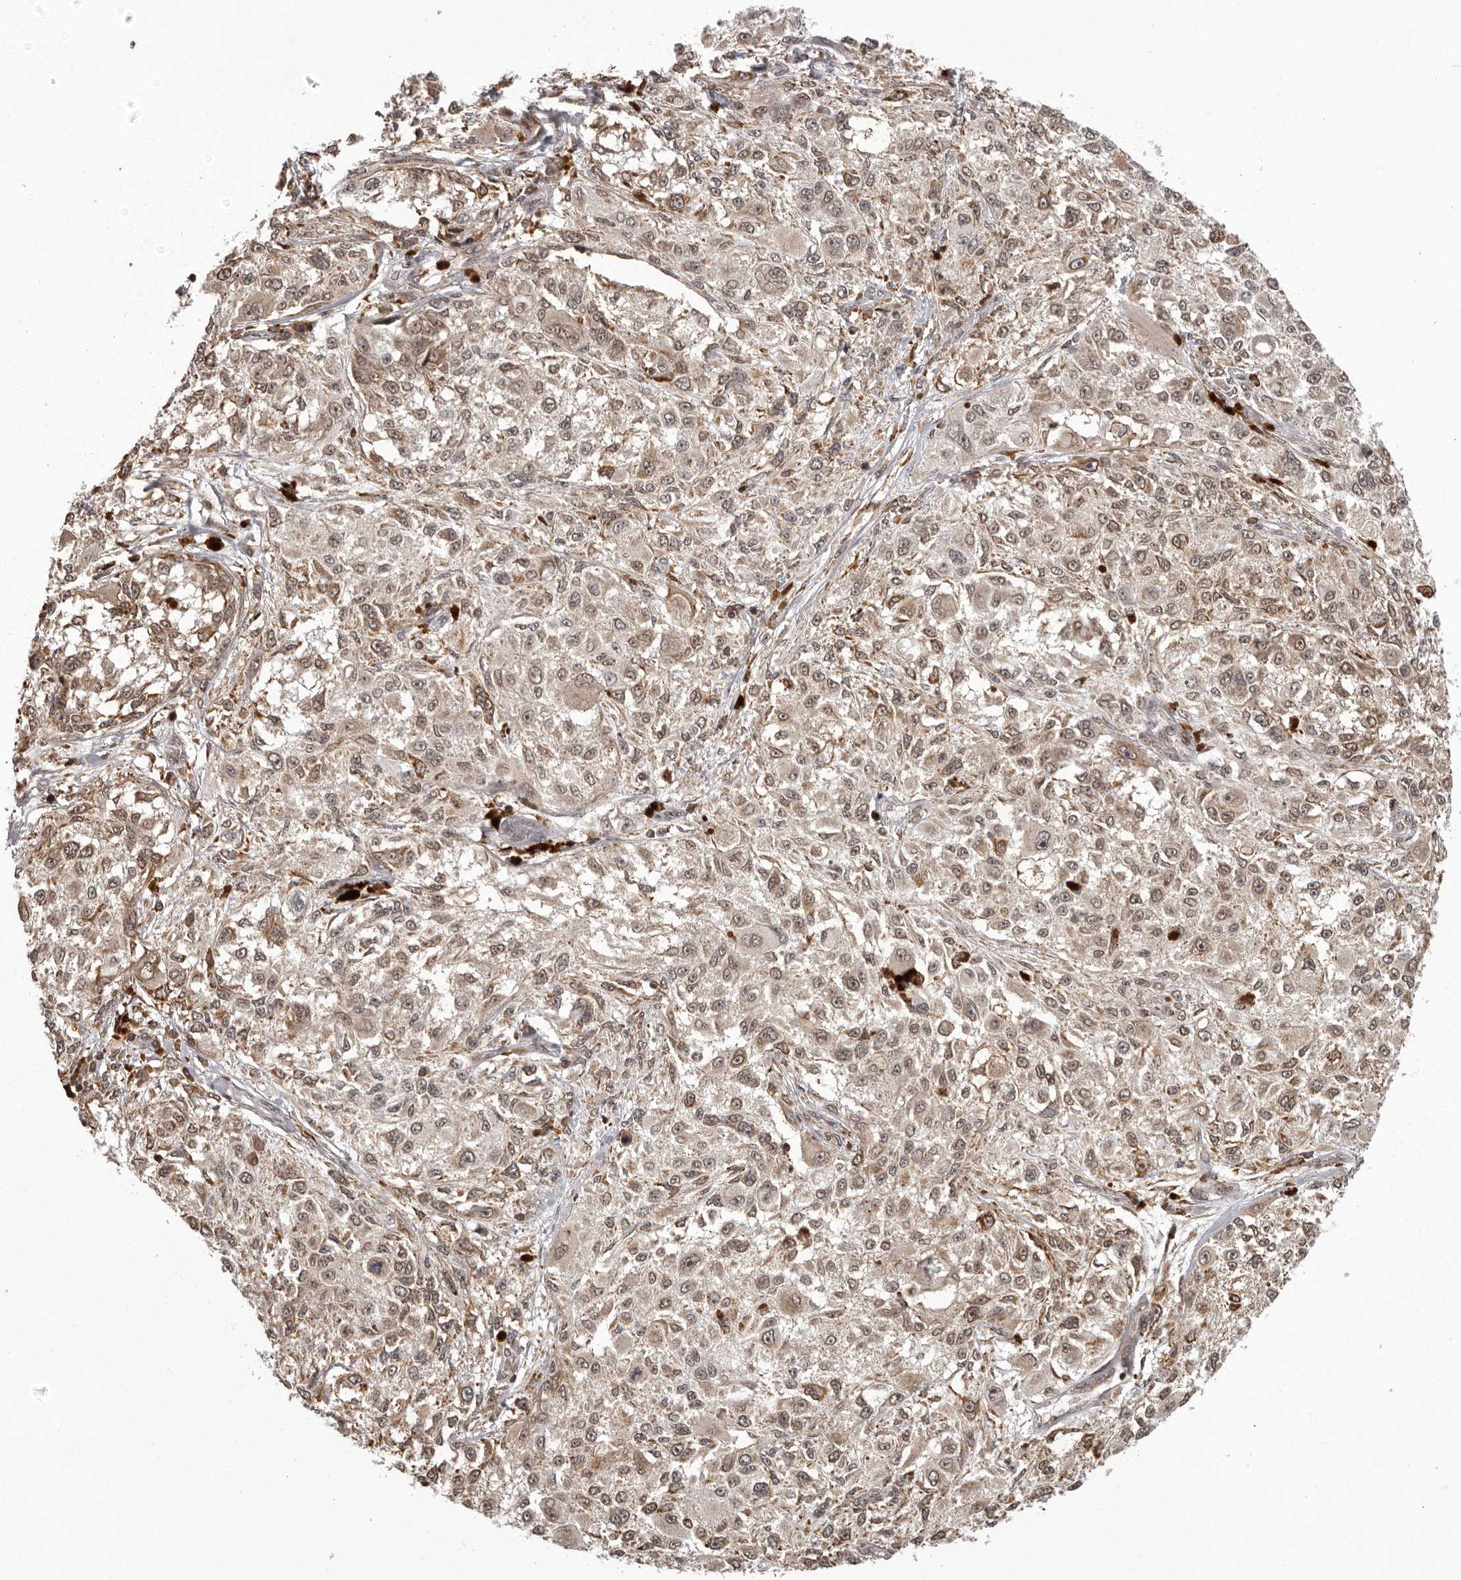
{"staining": {"intensity": "weak", "quantity": ">75%", "location": "cytoplasmic/membranous,nuclear"}, "tissue": "melanoma", "cell_type": "Tumor cells", "image_type": "cancer", "snomed": [{"axis": "morphology", "description": "Necrosis, NOS"}, {"axis": "morphology", "description": "Malignant melanoma, NOS"}, {"axis": "topography", "description": "Skin"}], "caption": "Malignant melanoma tissue displays weak cytoplasmic/membranous and nuclear positivity in about >75% of tumor cells", "gene": "IL32", "patient": {"sex": "female", "age": 87}}